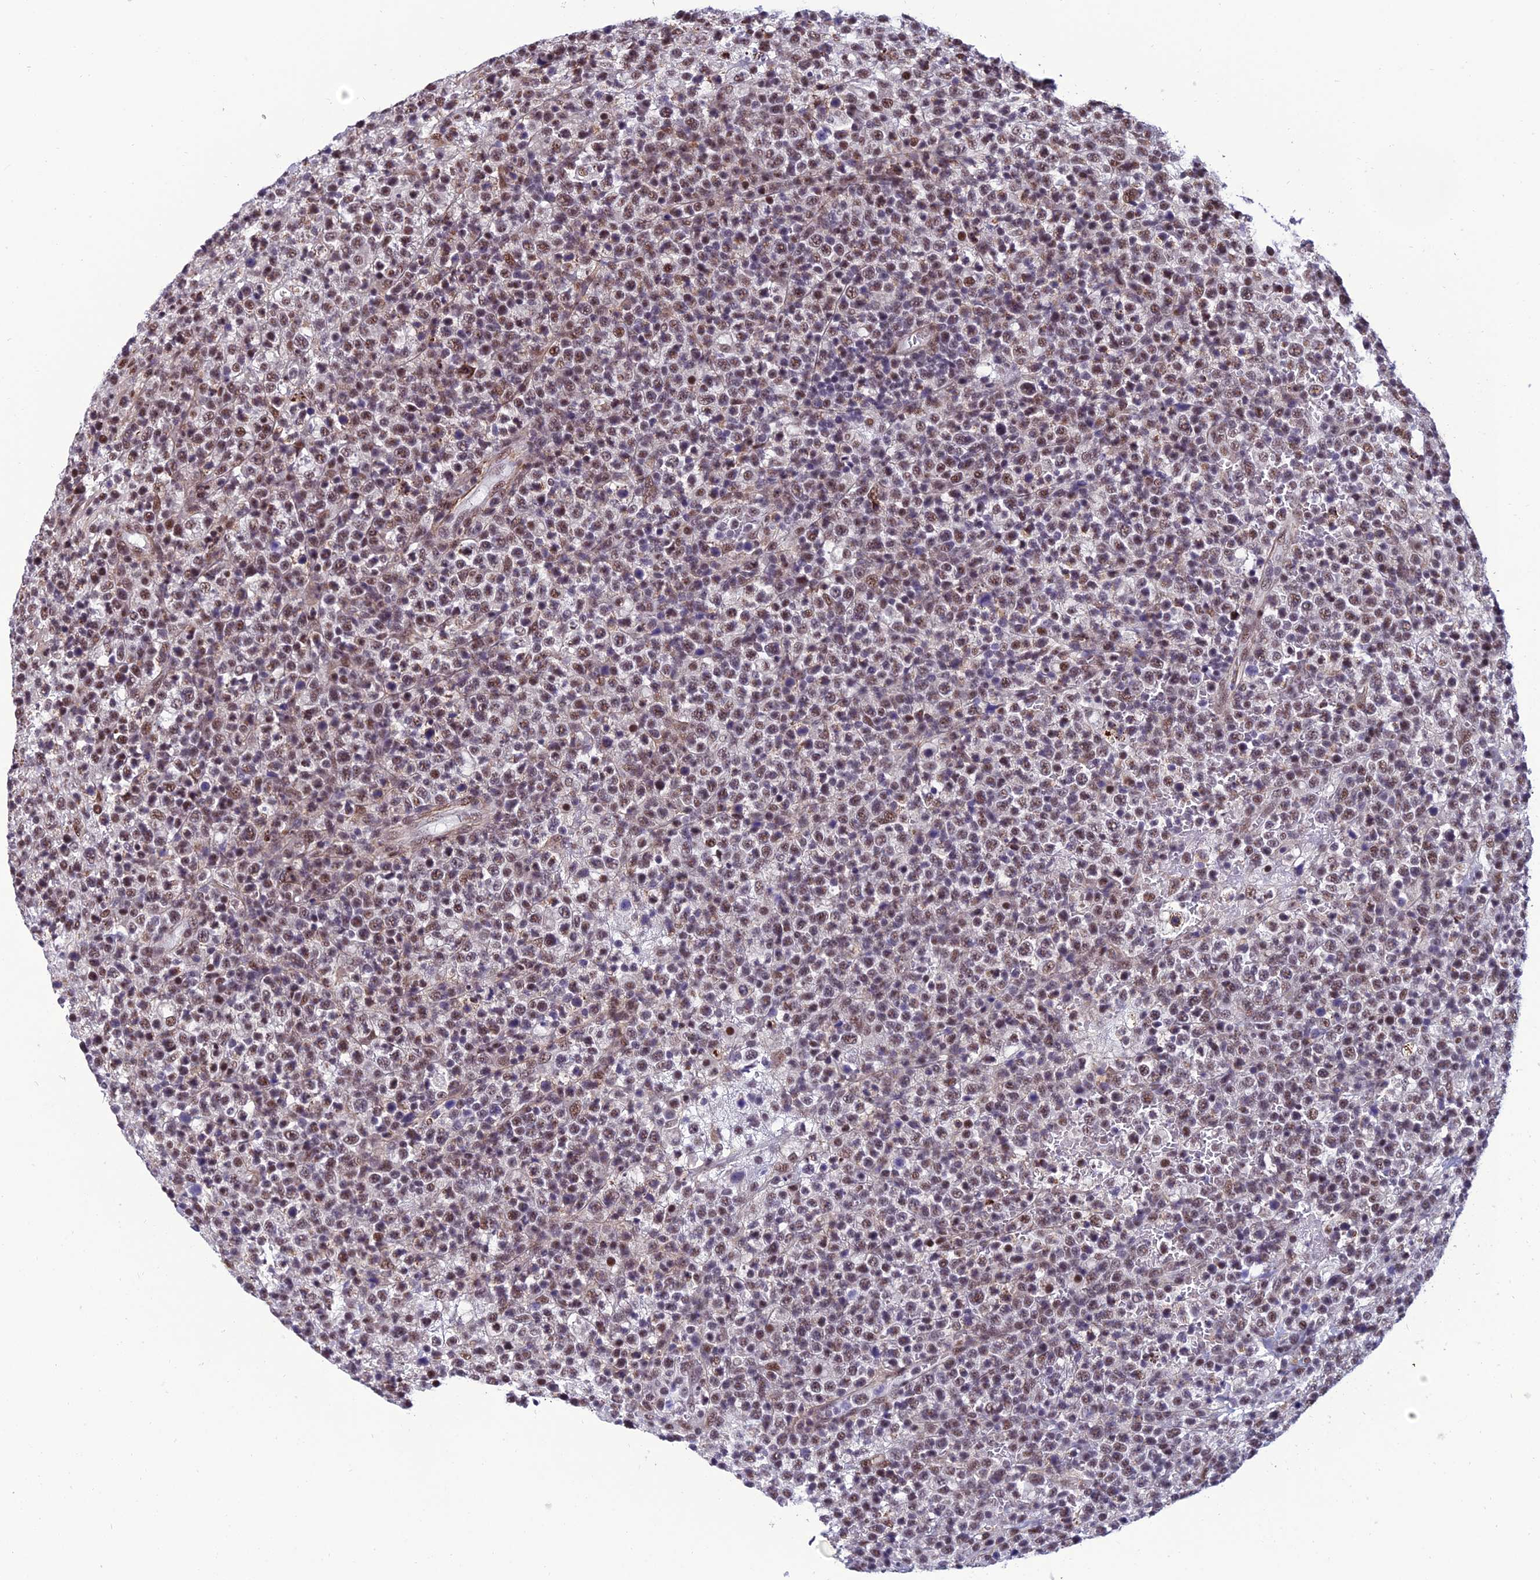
{"staining": {"intensity": "moderate", "quantity": ">75%", "location": "nuclear"}, "tissue": "lymphoma", "cell_type": "Tumor cells", "image_type": "cancer", "snomed": [{"axis": "morphology", "description": "Malignant lymphoma, non-Hodgkin's type, High grade"}, {"axis": "topography", "description": "Colon"}], "caption": "This histopathology image reveals IHC staining of human lymphoma, with medium moderate nuclear expression in about >75% of tumor cells.", "gene": "RSRC1", "patient": {"sex": "female", "age": 53}}